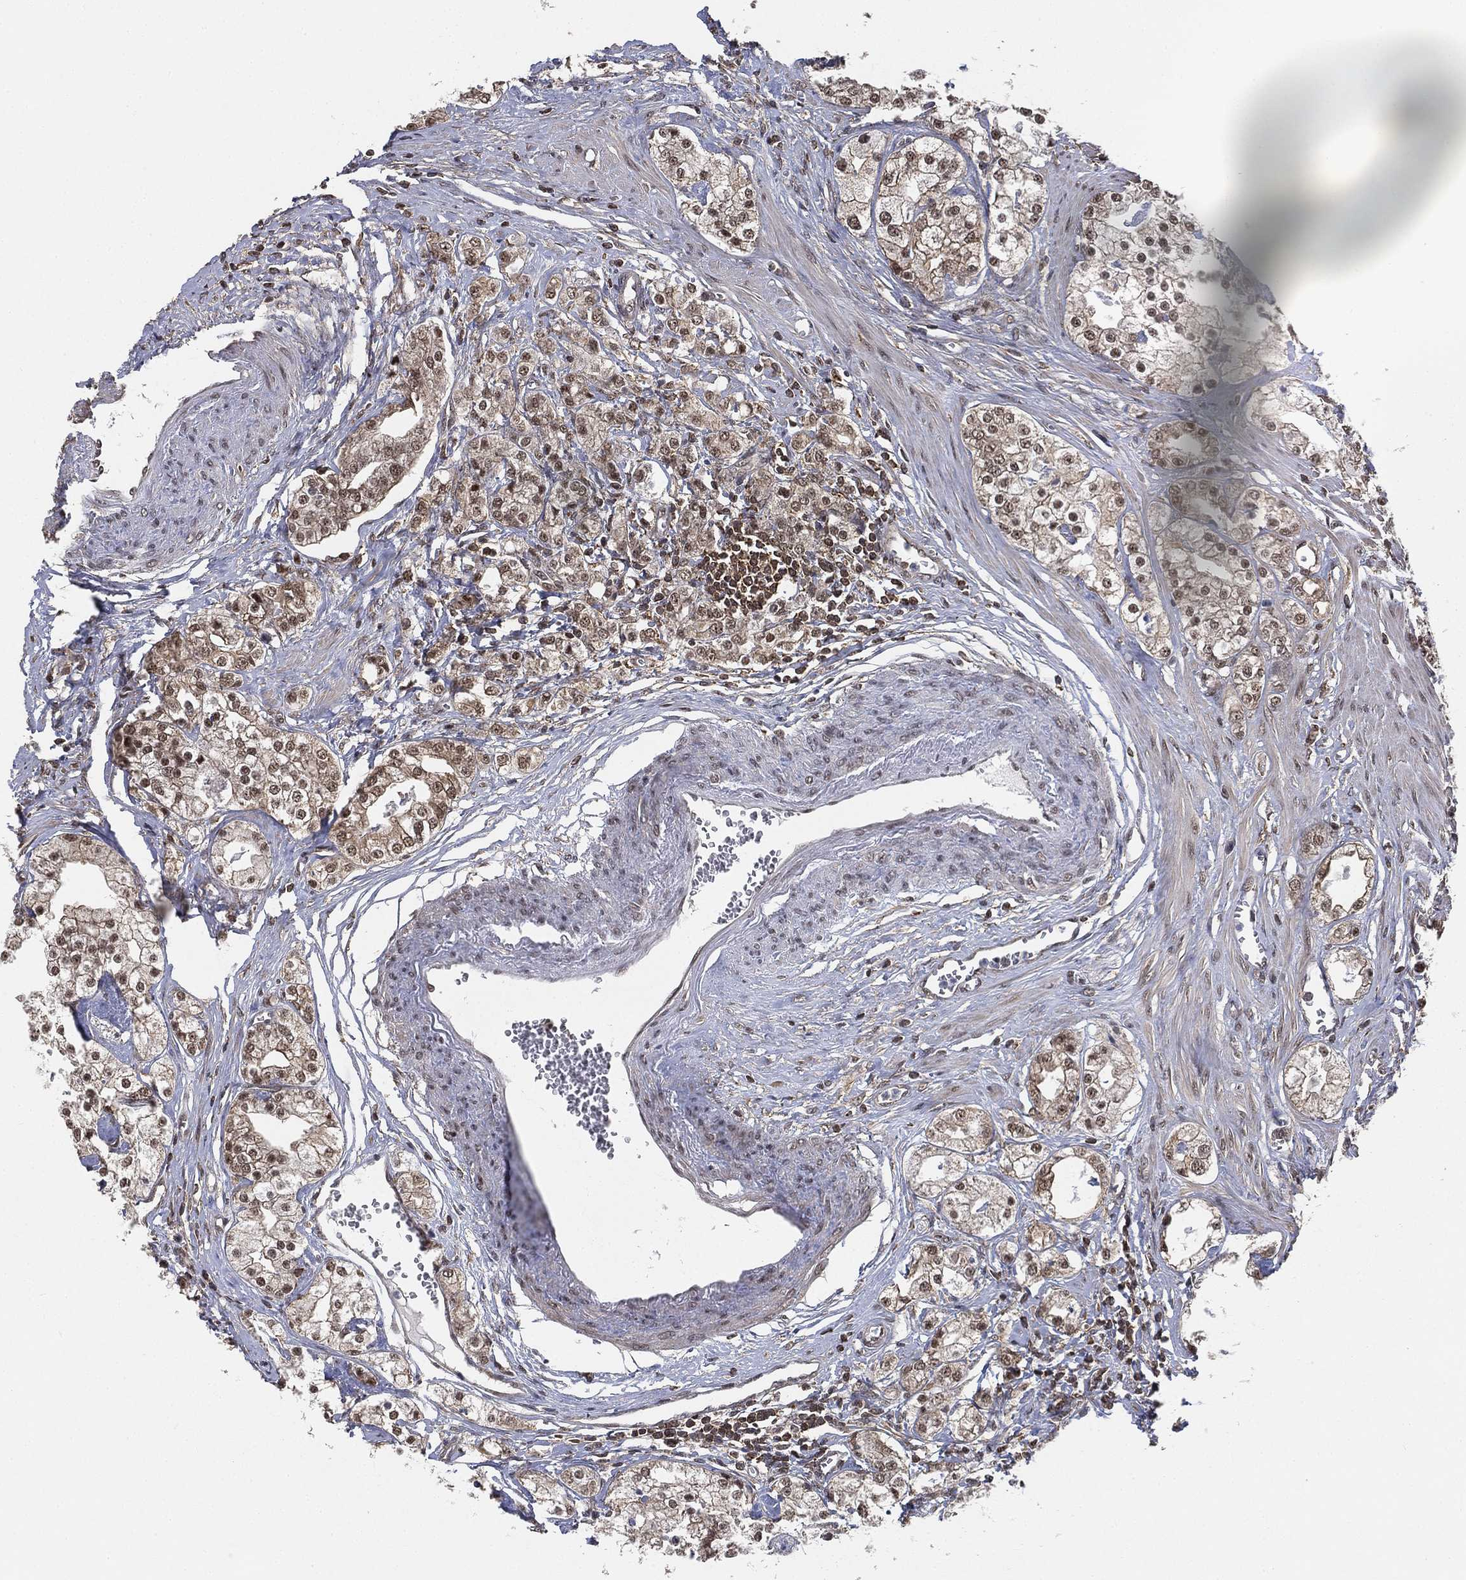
{"staining": {"intensity": "moderate", "quantity": "25%-75%", "location": "cytoplasmic/membranous,nuclear"}, "tissue": "prostate cancer", "cell_type": "Tumor cells", "image_type": "cancer", "snomed": [{"axis": "morphology", "description": "Adenocarcinoma, NOS"}, {"axis": "topography", "description": "Prostate and seminal vesicle, NOS"}, {"axis": "topography", "description": "Prostate"}], "caption": "High-magnification brightfield microscopy of prostate adenocarcinoma stained with DAB (3,3'-diaminobenzidine) (brown) and counterstained with hematoxylin (blue). tumor cells exhibit moderate cytoplasmic/membranous and nuclear positivity is seen in about25%-75% of cells.", "gene": "RSRC2", "patient": {"sex": "male", "age": 62}}